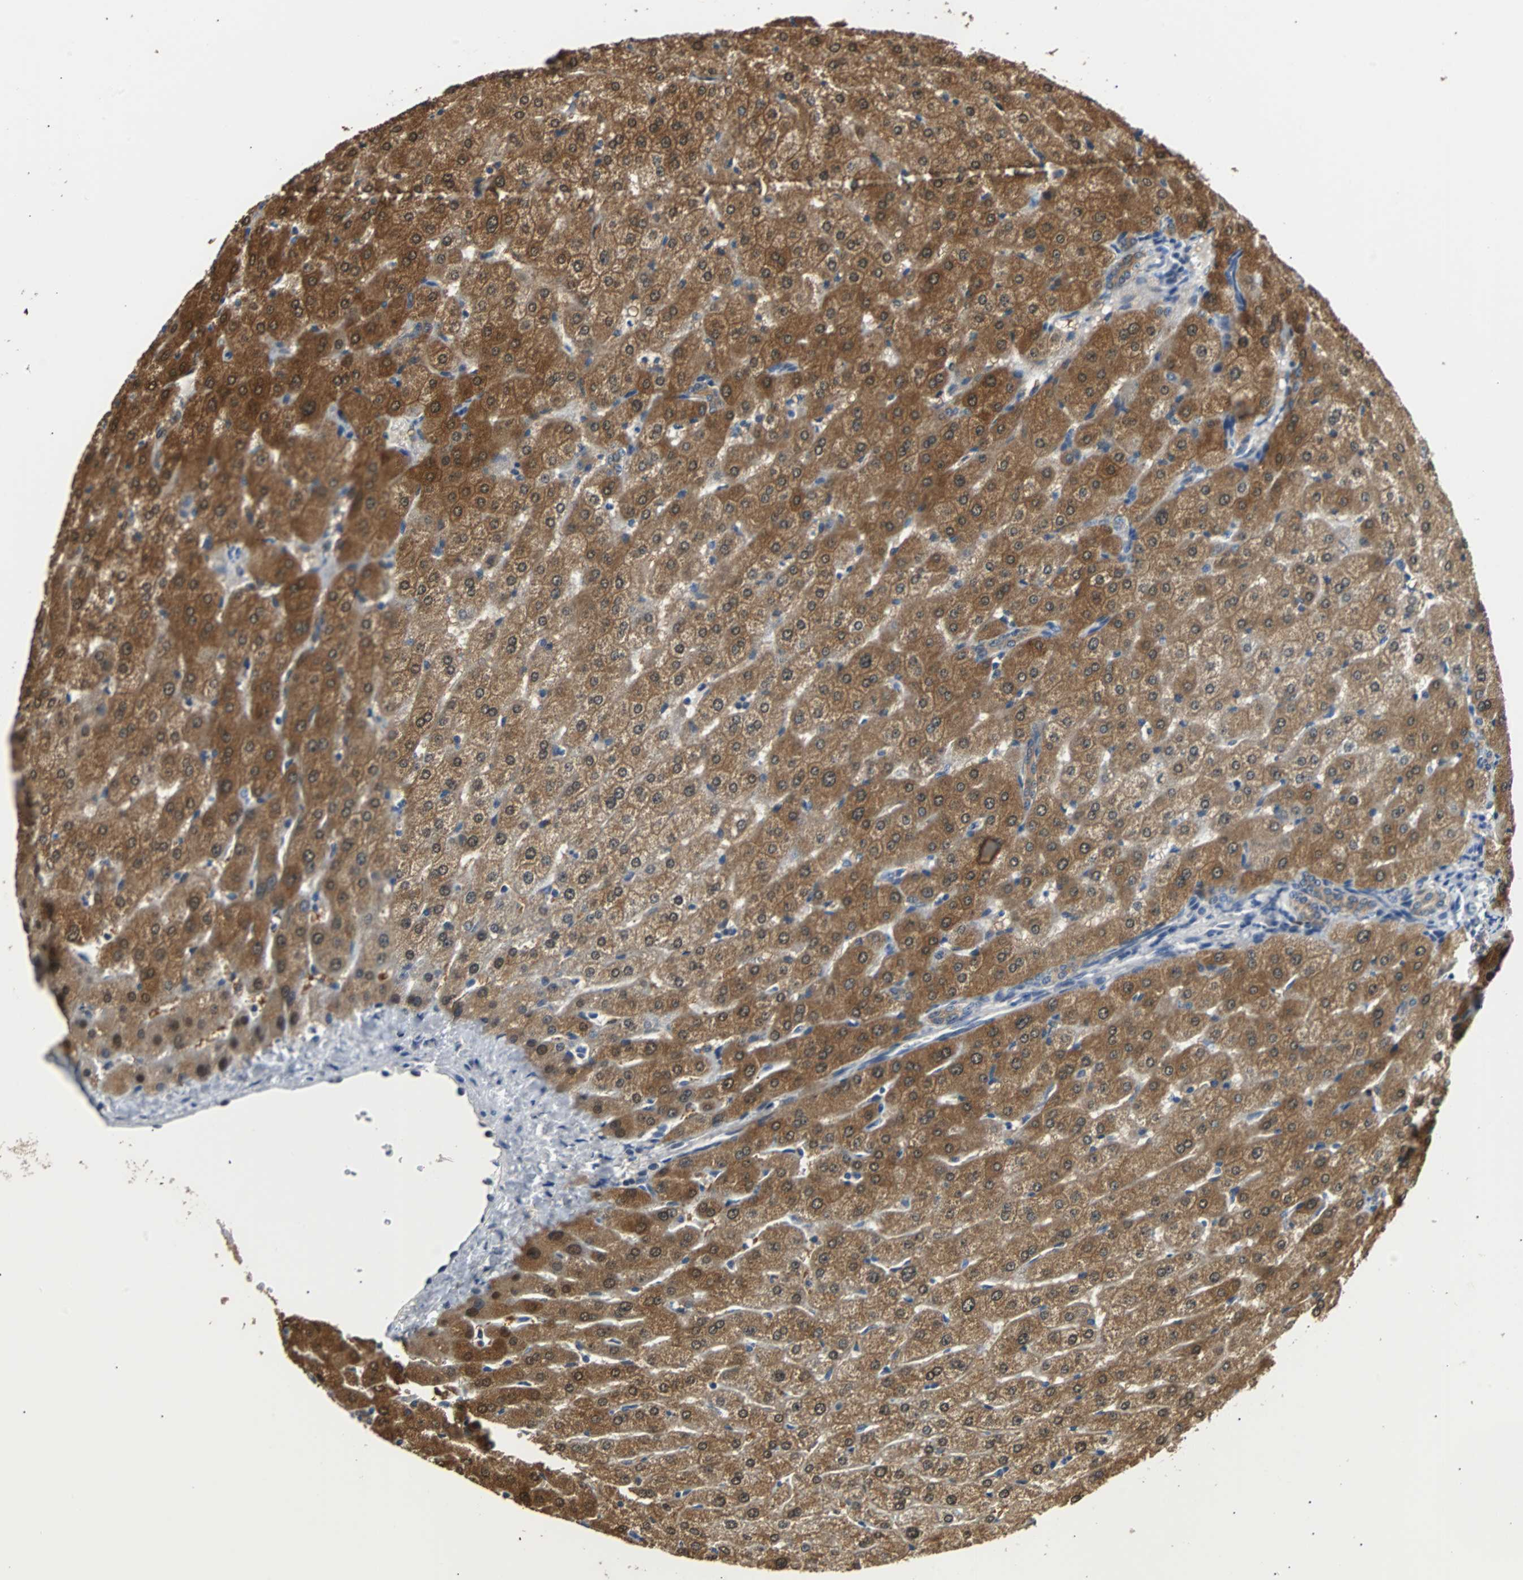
{"staining": {"intensity": "strong", "quantity": ">75%", "location": "cytoplasmic/membranous"}, "tissue": "liver", "cell_type": "Cholangiocytes", "image_type": "normal", "snomed": [{"axis": "morphology", "description": "Normal tissue, NOS"}, {"axis": "morphology", "description": "Fibrosis, NOS"}, {"axis": "topography", "description": "Liver"}], "caption": "Protein staining shows strong cytoplasmic/membranous staining in about >75% of cholangiocytes in unremarkable liver. The protein of interest is shown in brown color, while the nuclei are stained blue.", "gene": "PRDX6", "patient": {"sex": "female", "age": 29}}